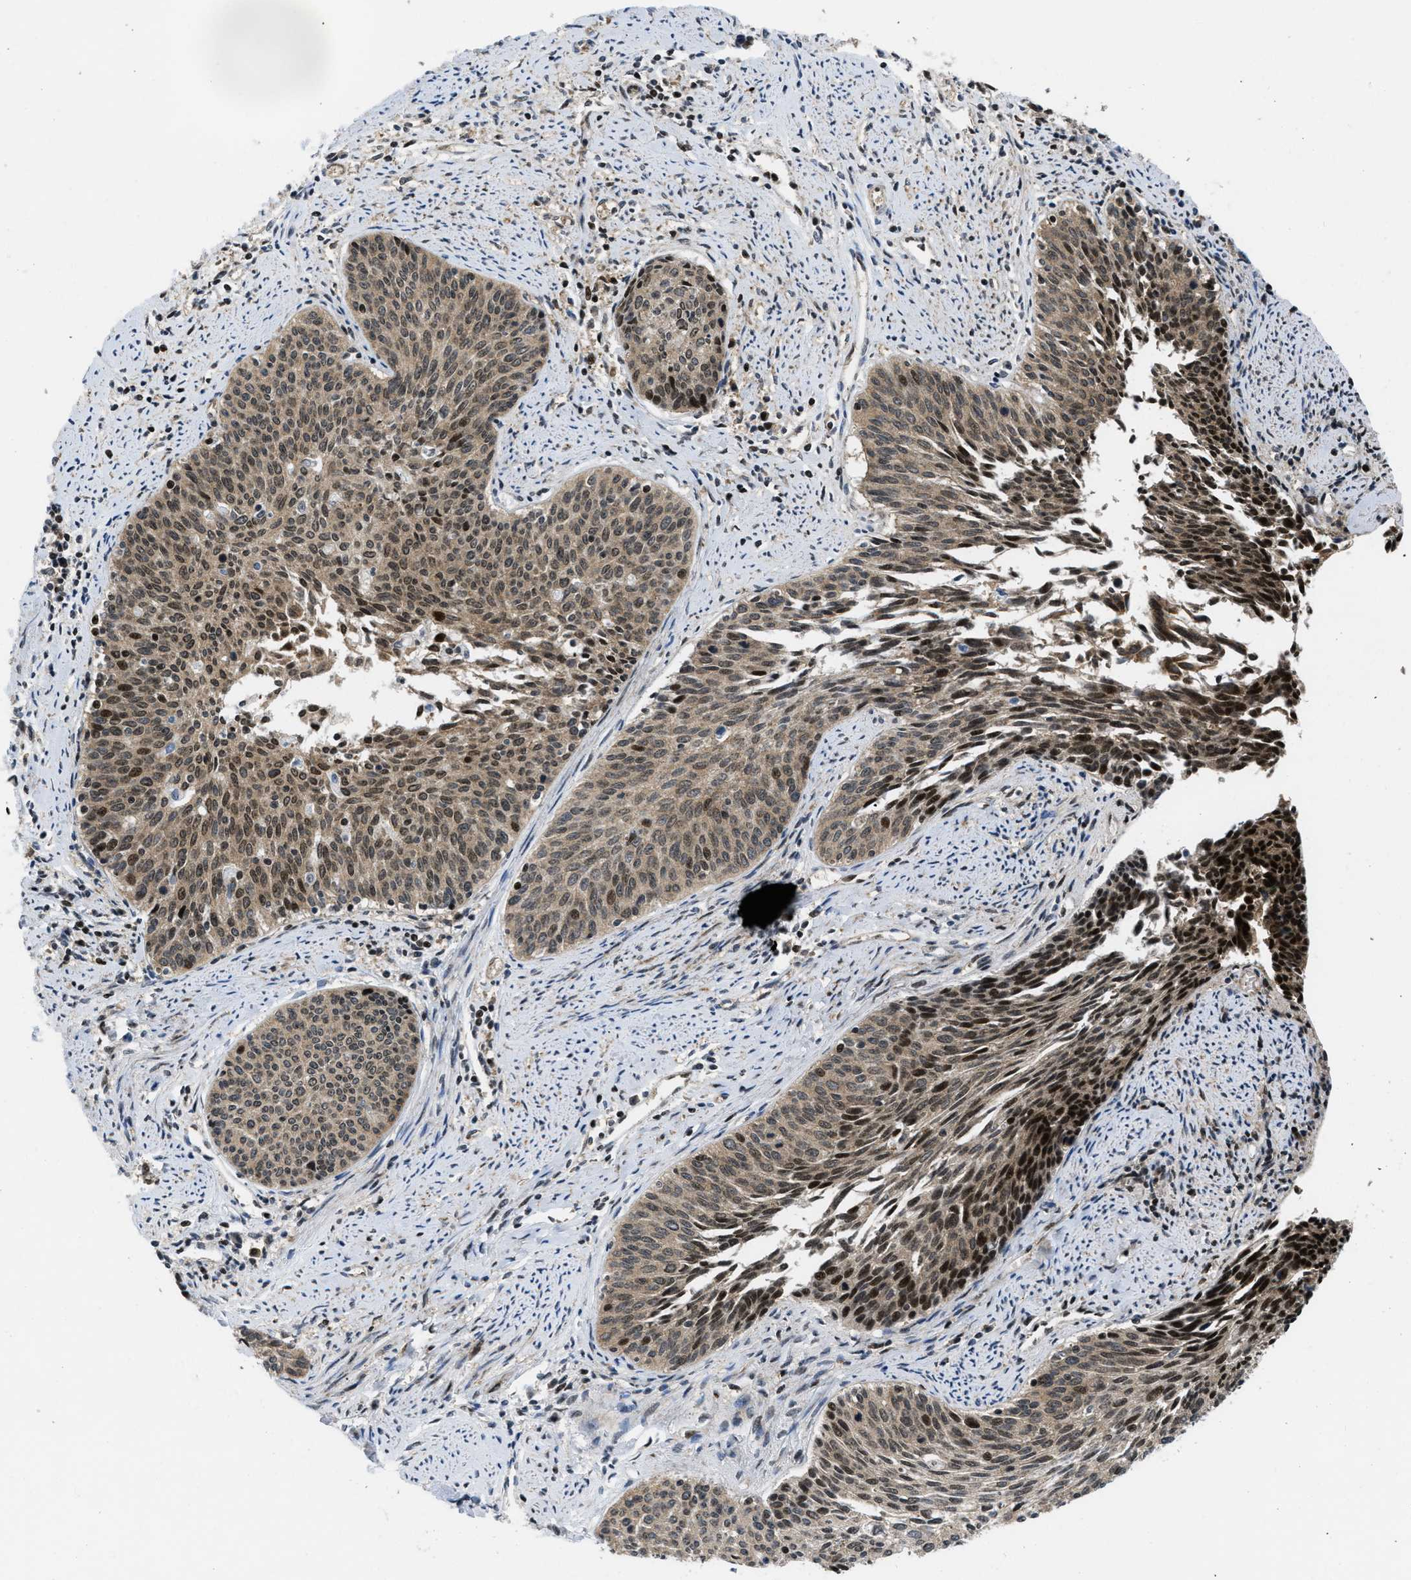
{"staining": {"intensity": "strong", "quantity": "<25%", "location": "cytoplasmic/membranous,nuclear"}, "tissue": "cervical cancer", "cell_type": "Tumor cells", "image_type": "cancer", "snomed": [{"axis": "morphology", "description": "Squamous cell carcinoma, NOS"}, {"axis": "topography", "description": "Cervix"}], "caption": "This image demonstrates immunohistochemistry staining of cervical cancer (squamous cell carcinoma), with medium strong cytoplasmic/membranous and nuclear expression in about <25% of tumor cells.", "gene": "PPP2CB", "patient": {"sex": "female", "age": 55}}